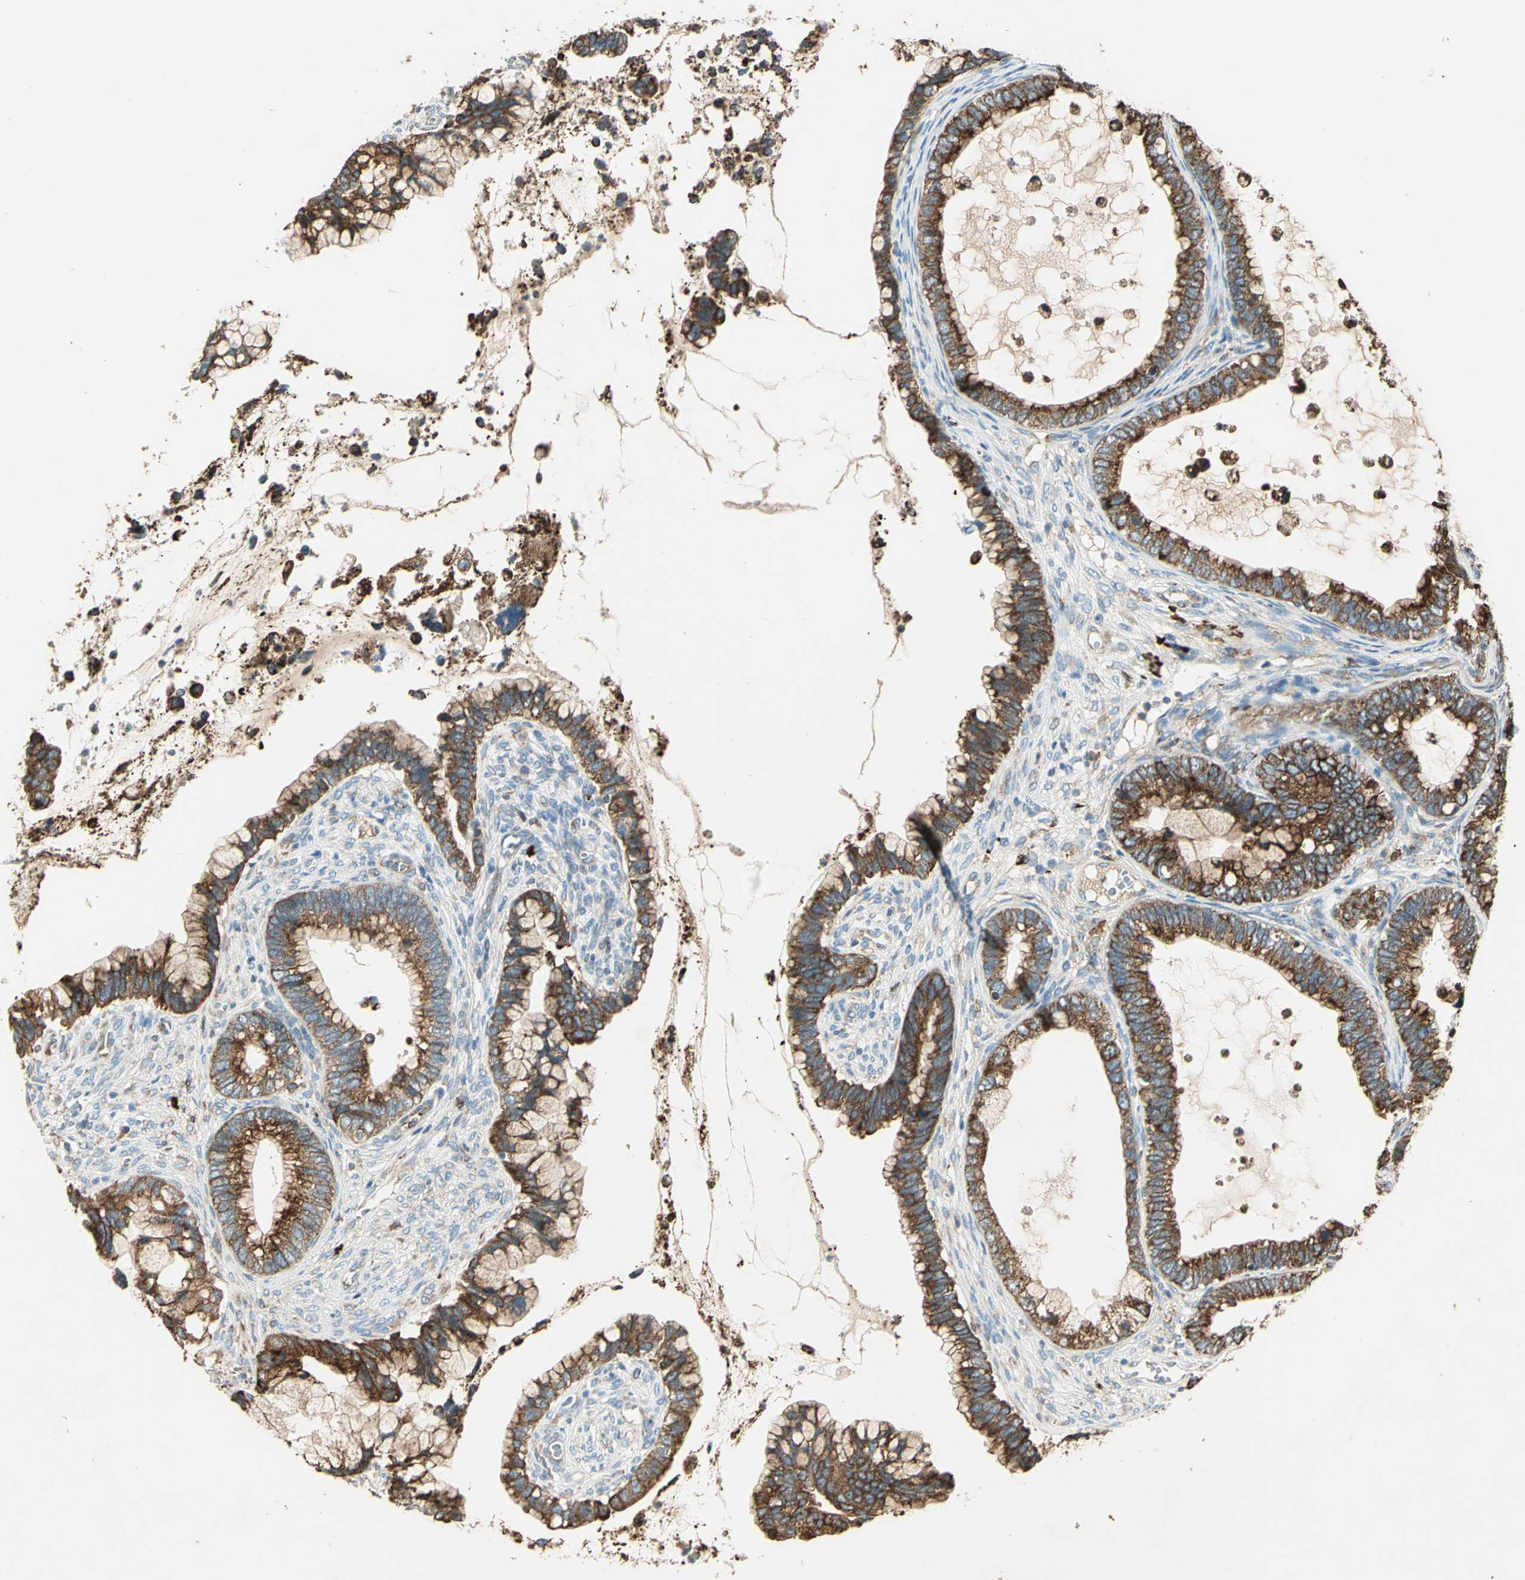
{"staining": {"intensity": "strong", "quantity": ">75%", "location": "cytoplasmic/membranous"}, "tissue": "cervical cancer", "cell_type": "Tumor cells", "image_type": "cancer", "snomed": [{"axis": "morphology", "description": "Adenocarcinoma, NOS"}, {"axis": "topography", "description": "Cervix"}], "caption": "Brown immunohistochemical staining in human cervical adenocarcinoma demonstrates strong cytoplasmic/membranous staining in about >75% of tumor cells.", "gene": "PDIA4", "patient": {"sex": "female", "age": 44}}